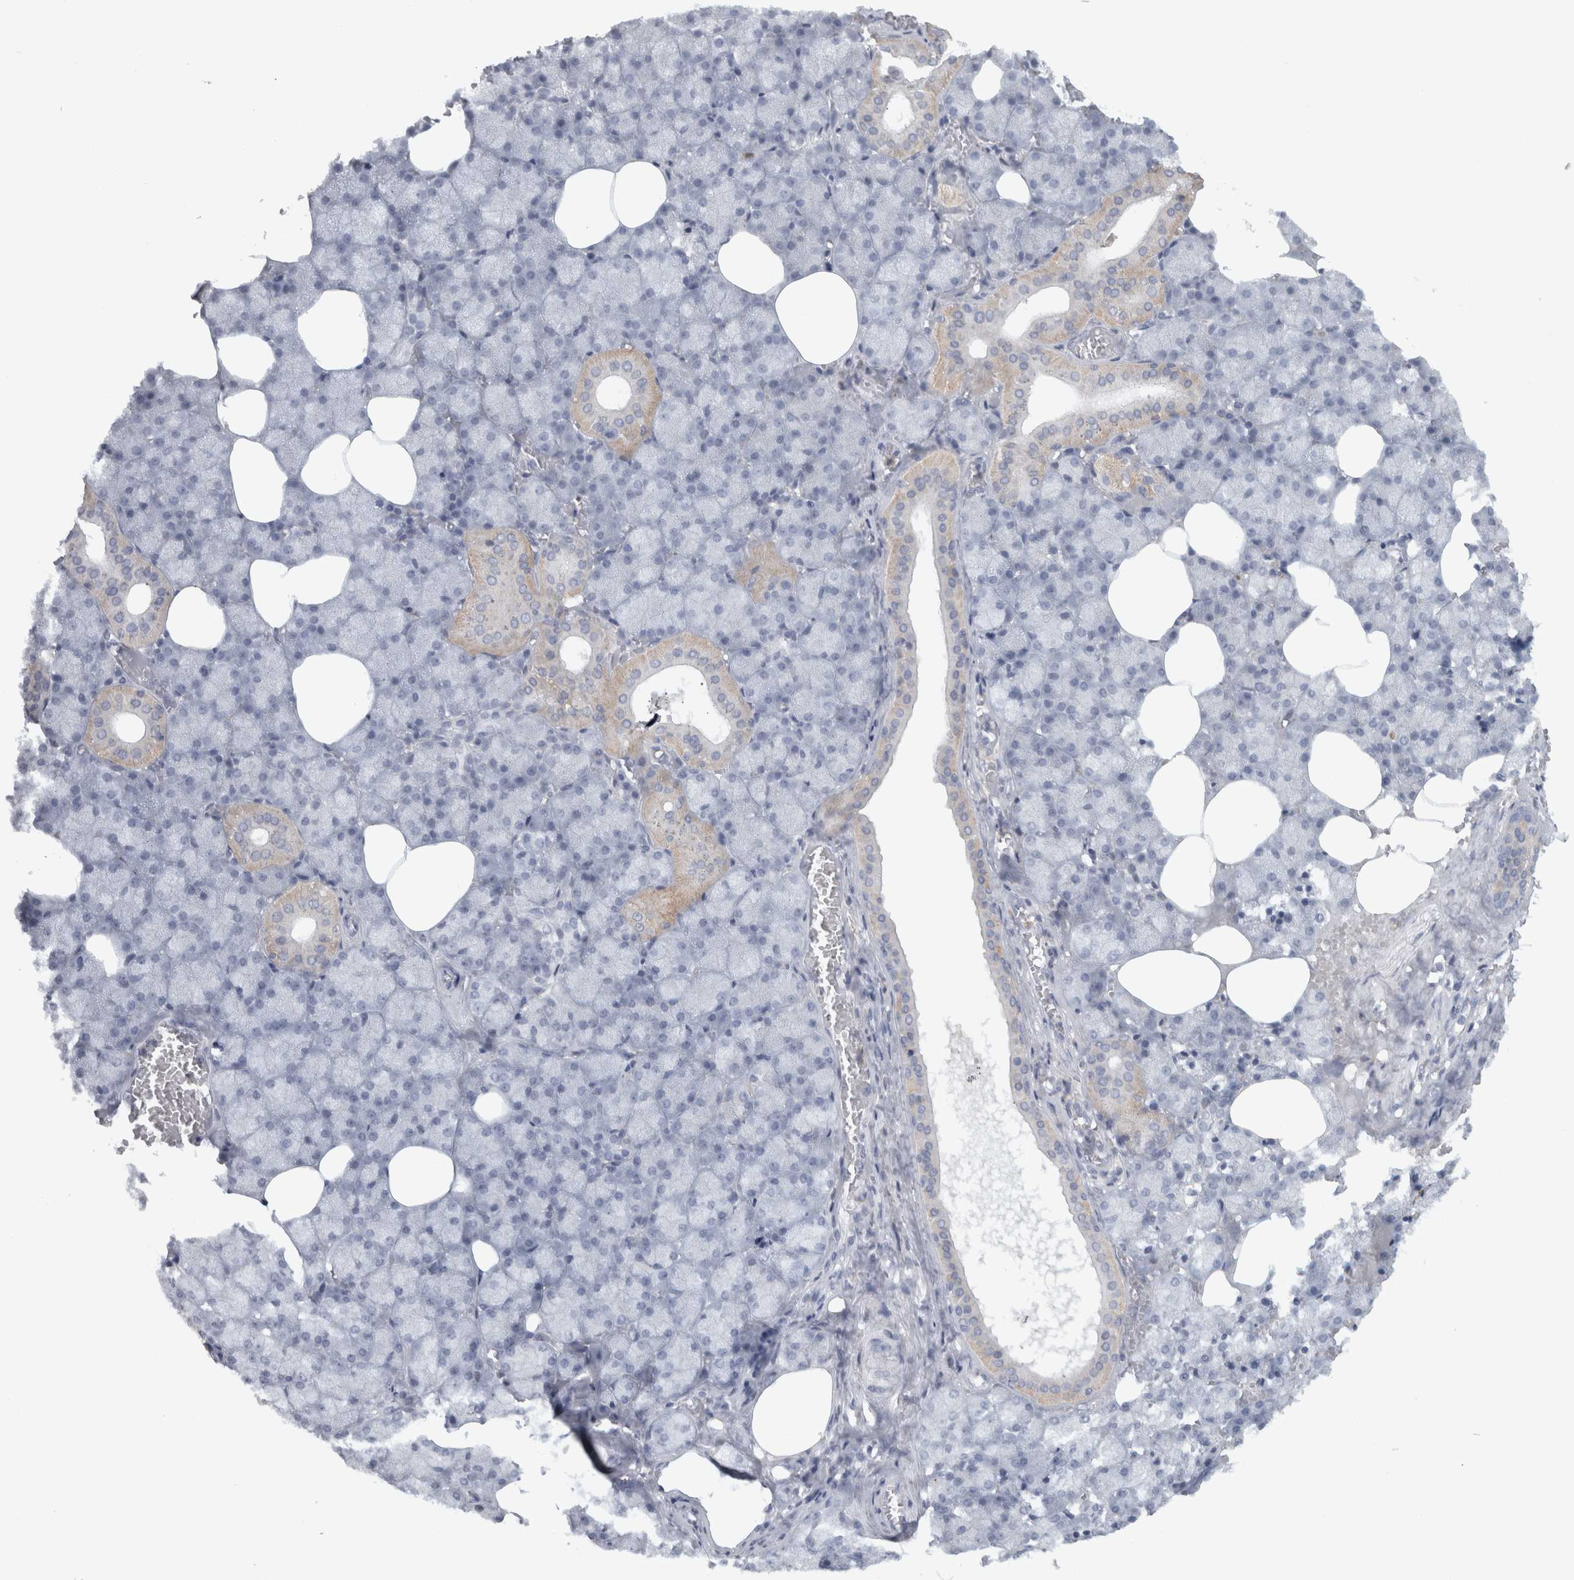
{"staining": {"intensity": "negative", "quantity": "none", "location": "none"}, "tissue": "salivary gland", "cell_type": "Glandular cells", "image_type": "normal", "snomed": [{"axis": "morphology", "description": "Normal tissue, NOS"}, {"axis": "topography", "description": "Salivary gland"}], "caption": "DAB (3,3'-diaminobenzidine) immunohistochemical staining of normal salivary gland displays no significant positivity in glandular cells. Brightfield microscopy of IHC stained with DAB (3,3'-diaminobenzidine) (brown) and hematoxylin (blue), captured at high magnification.", "gene": "PTPRN2", "patient": {"sex": "male", "age": 62}}